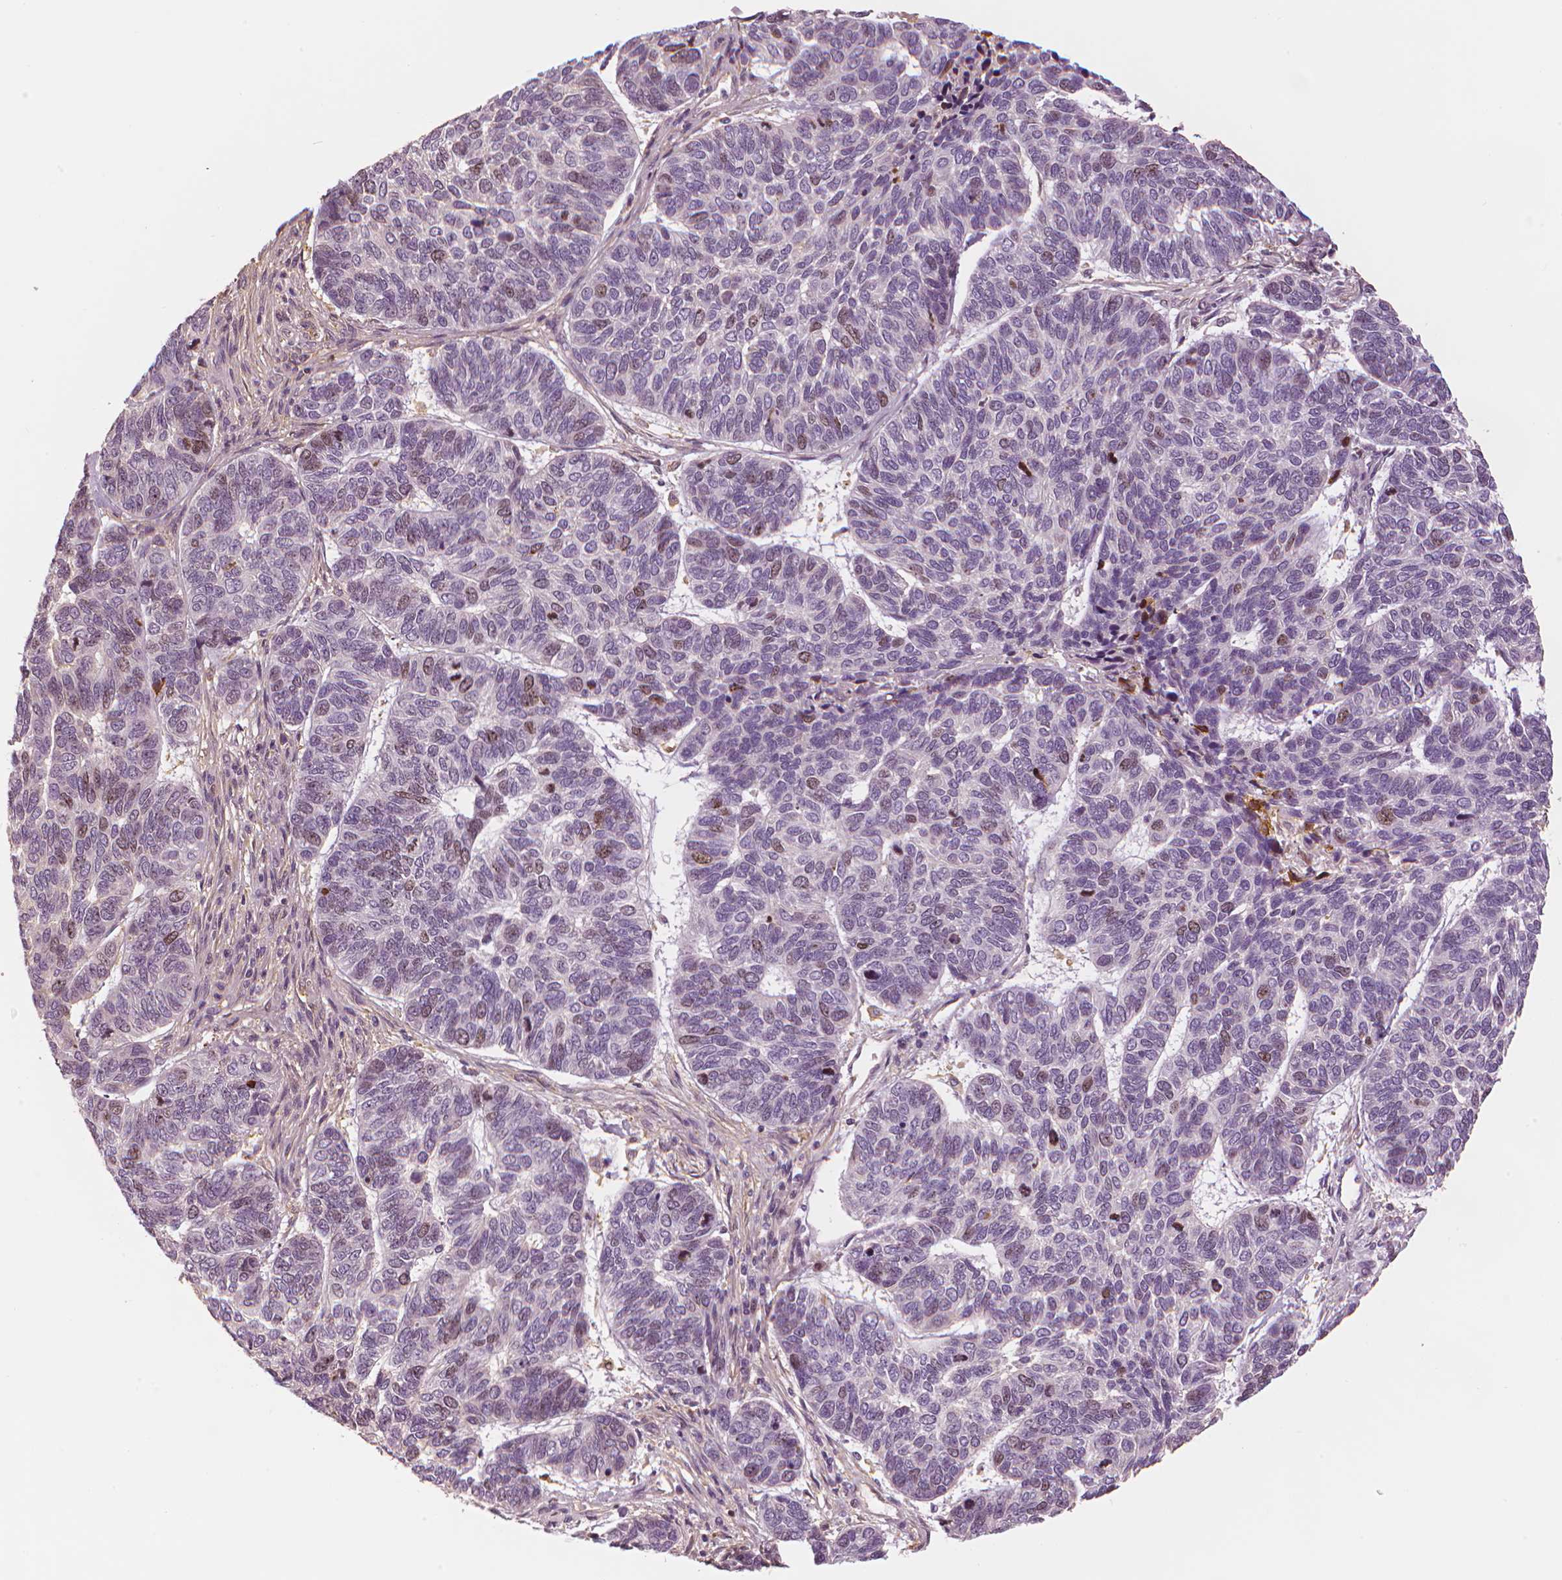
{"staining": {"intensity": "weak", "quantity": "<25%", "location": "nuclear"}, "tissue": "skin cancer", "cell_type": "Tumor cells", "image_type": "cancer", "snomed": [{"axis": "morphology", "description": "Basal cell carcinoma"}, {"axis": "topography", "description": "Skin"}], "caption": "Skin cancer (basal cell carcinoma) was stained to show a protein in brown. There is no significant positivity in tumor cells. Nuclei are stained in blue.", "gene": "MKI67", "patient": {"sex": "female", "age": 65}}